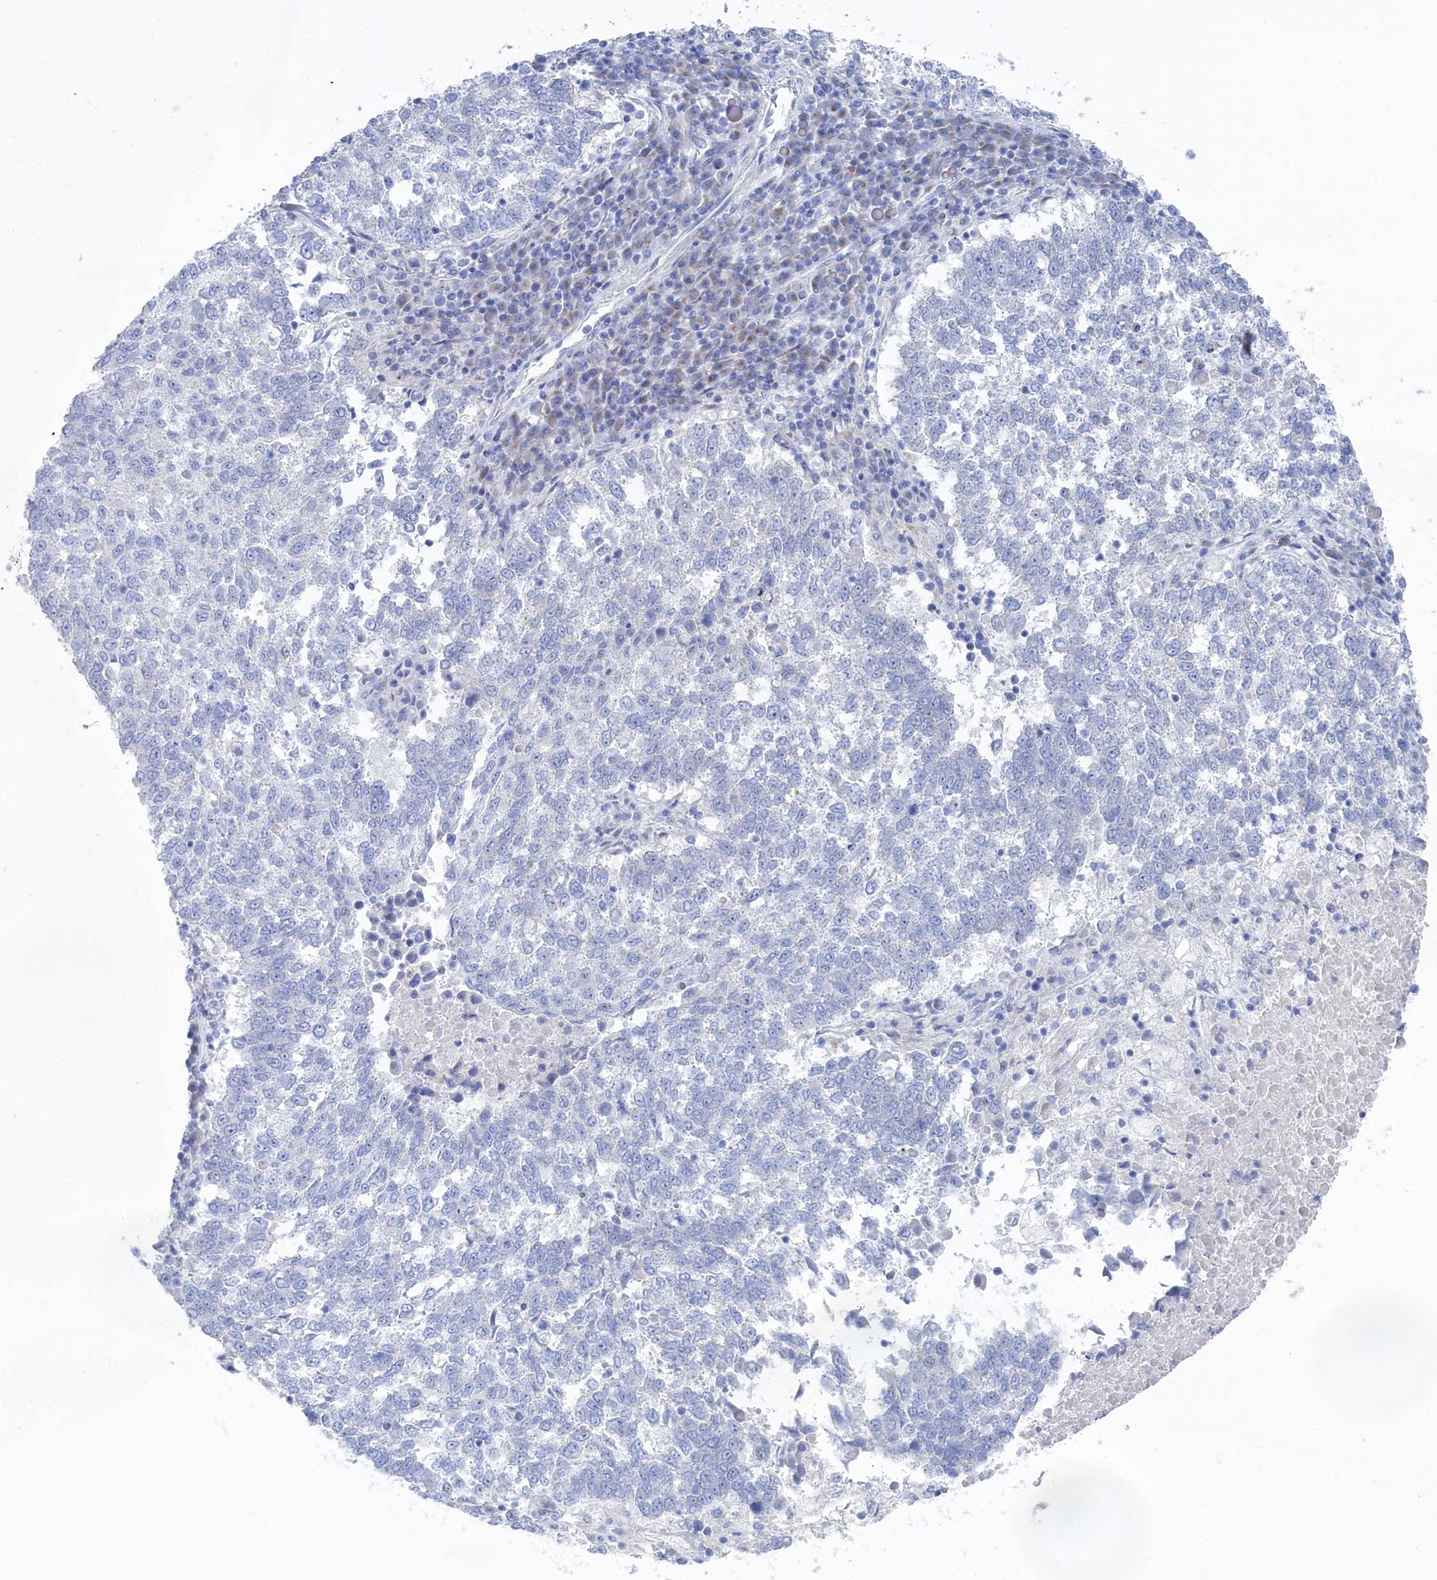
{"staining": {"intensity": "negative", "quantity": "none", "location": "none"}, "tissue": "lung cancer", "cell_type": "Tumor cells", "image_type": "cancer", "snomed": [{"axis": "morphology", "description": "Squamous cell carcinoma, NOS"}, {"axis": "topography", "description": "Lung"}], "caption": "Tumor cells show no significant staining in lung squamous cell carcinoma.", "gene": "IRX1", "patient": {"sex": "male", "age": 73}}